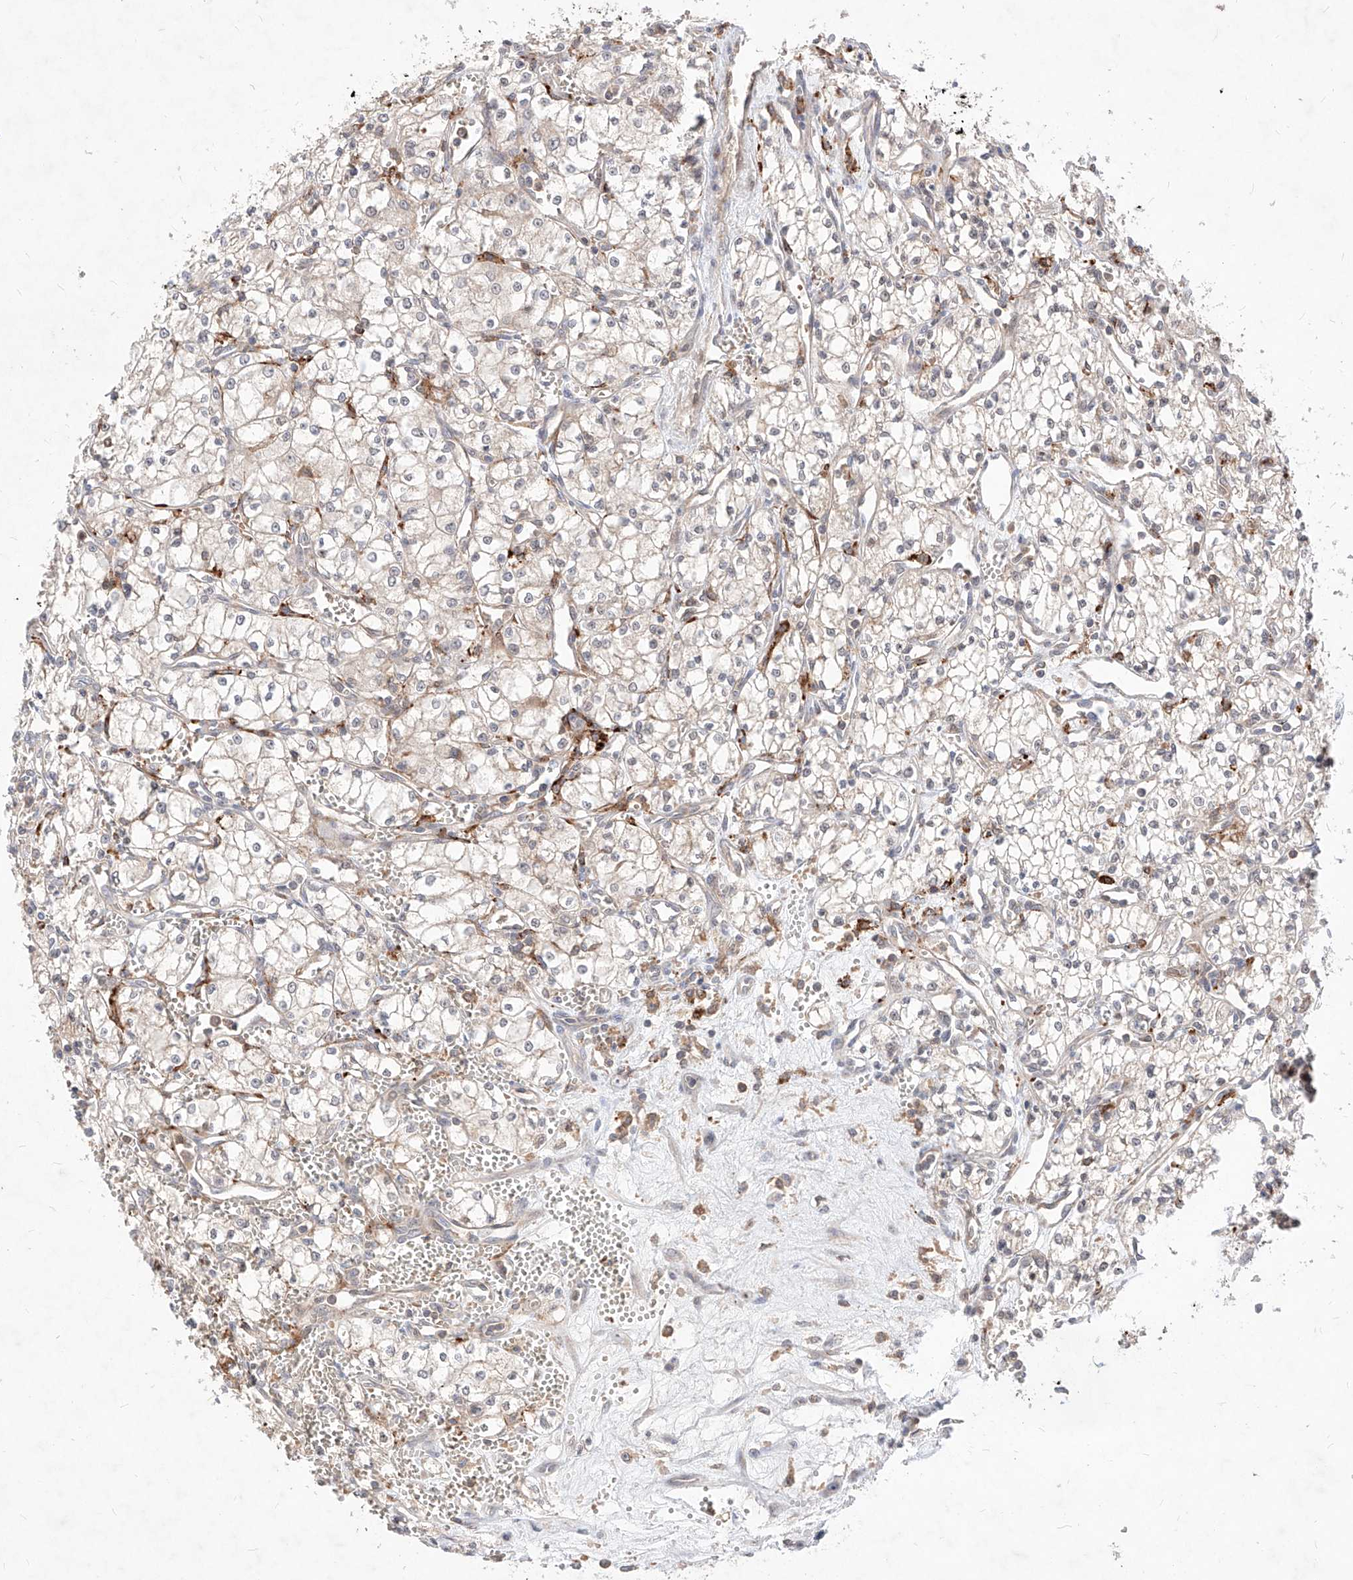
{"staining": {"intensity": "weak", "quantity": "<25%", "location": "cytoplasmic/membranous"}, "tissue": "renal cancer", "cell_type": "Tumor cells", "image_type": "cancer", "snomed": [{"axis": "morphology", "description": "Adenocarcinoma, NOS"}, {"axis": "topography", "description": "Kidney"}], "caption": "This photomicrograph is of renal adenocarcinoma stained with immunohistochemistry (IHC) to label a protein in brown with the nuclei are counter-stained blue. There is no staining in tumor cells. (DAB IHC visualized using brightfield microscopy, high magnification).", "gene": "TSNAX", "patient": {"sex": "male", "age": 59}}